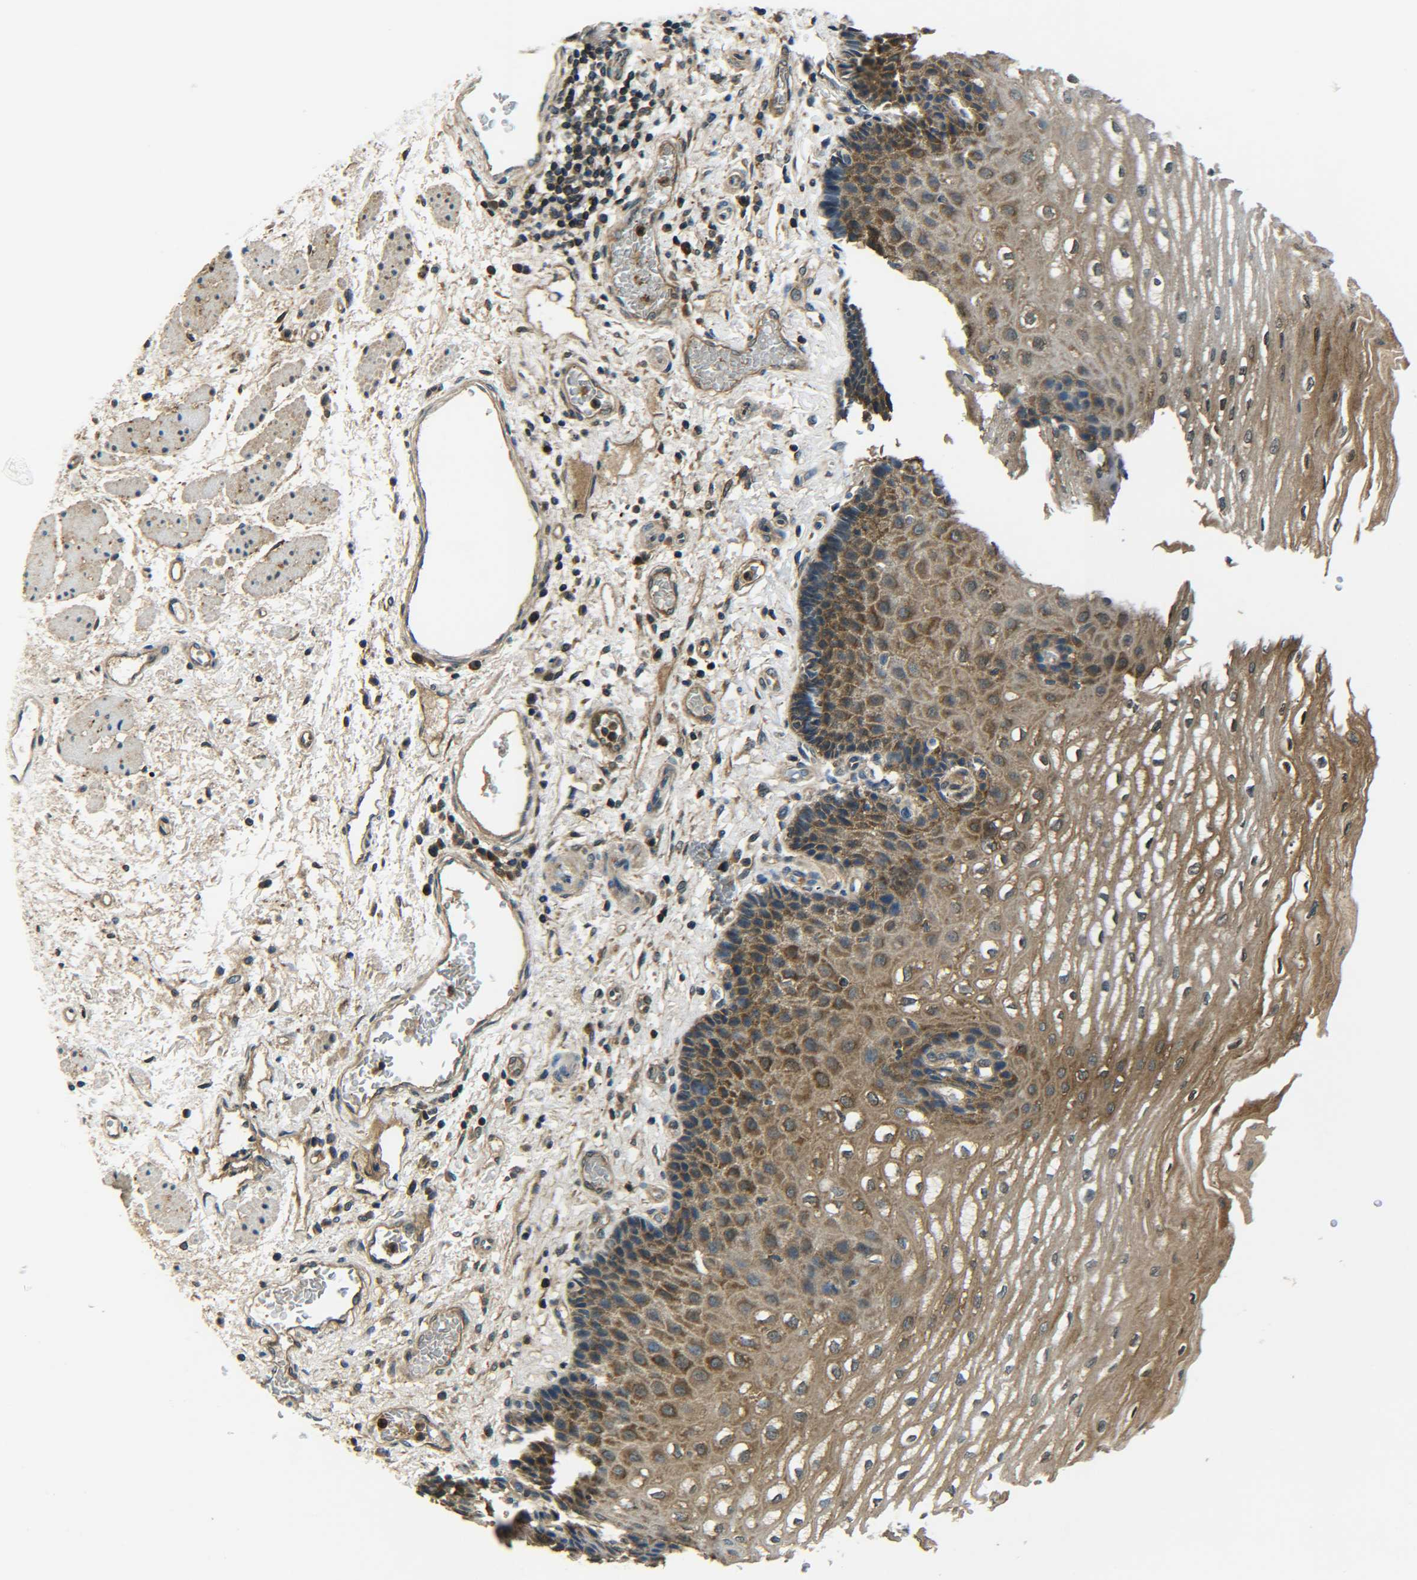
{"staining": {"intensity": "strong", "quantity": ">75%", "location": "cytoplasmic/membranous"}, "tissue": "esophagus", "cell_type": "Squamous epithelial cells", "image_type": "normal", "snomed": [{"axis": "morphology", "description": "Normal tissue, NOS"}, {"axis": "topography", "description": "Esophagus"}], "caption": "The immunohistochemical stain labels strong cytoplasmic/membranous staining in squamous epithelial cells of benign esophagus. The staining was performed using DAB (3,3'-diaminobenzidine) to visualize the protein expression in brown, while the nuclei were stained in blue with hematoxylin (Magnification: 20x).", "gene": "PREB", "patient": {"sex": "male", "age": 54}}